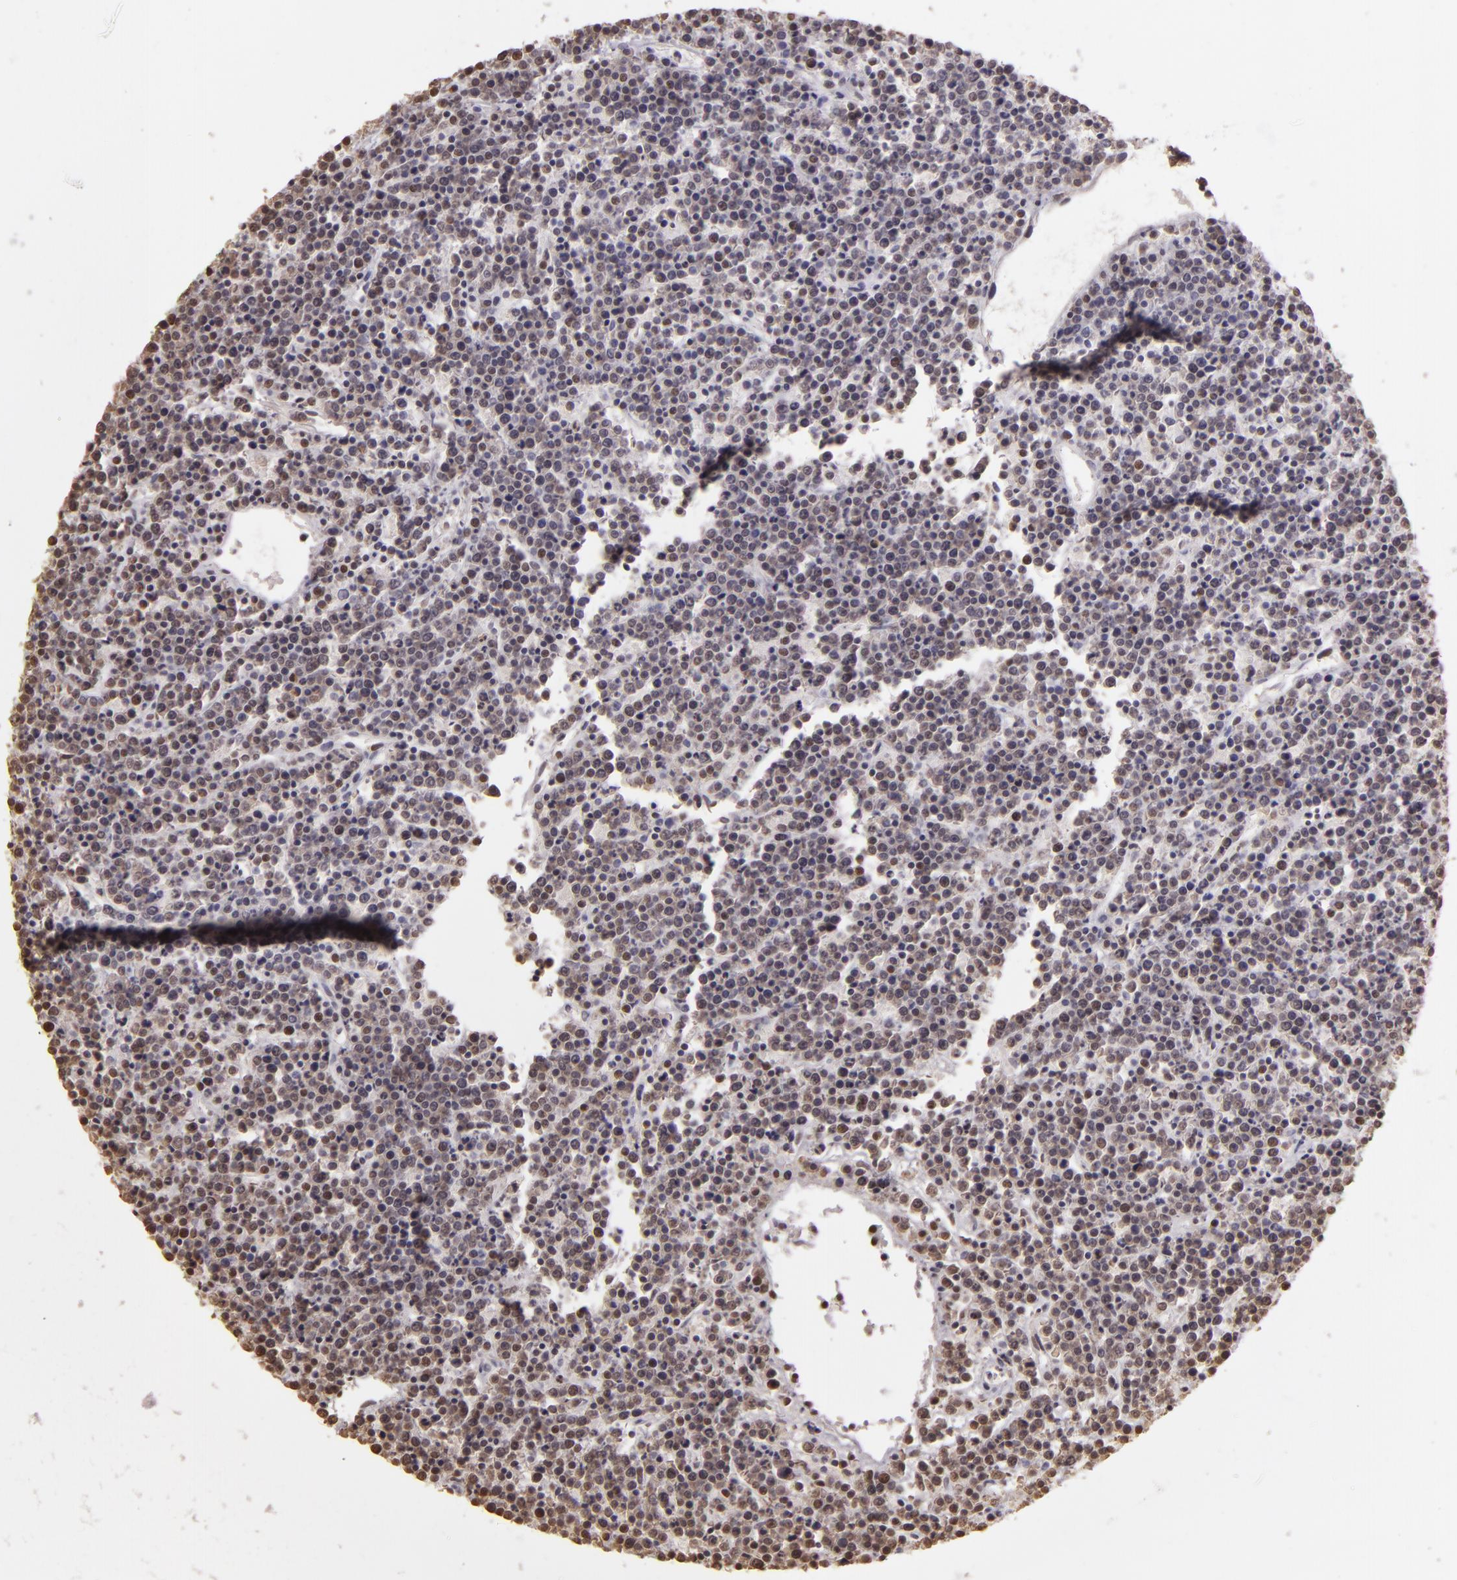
{"staining": {"intensity": "weak", "quantity": "25%-75%", "location": "nuclear"}, "tissue": "lymphoma", "cell_type": "Tumor cells", "image_type": "cancer", "snomed": [{"axis": "morphology", "description": "Malignant lymphoma, non-Hodgkin's type, High grade"}, {"axis": "topography", "description": "Ovary"}], "caption": "Protein staining by immunohistochemistry exhibits weak nuclear staining in about 25%-75% of tumor cells in lymphoma.", "gene": "PAPOLA", "patient": {"sex": "female", "age": 56}}